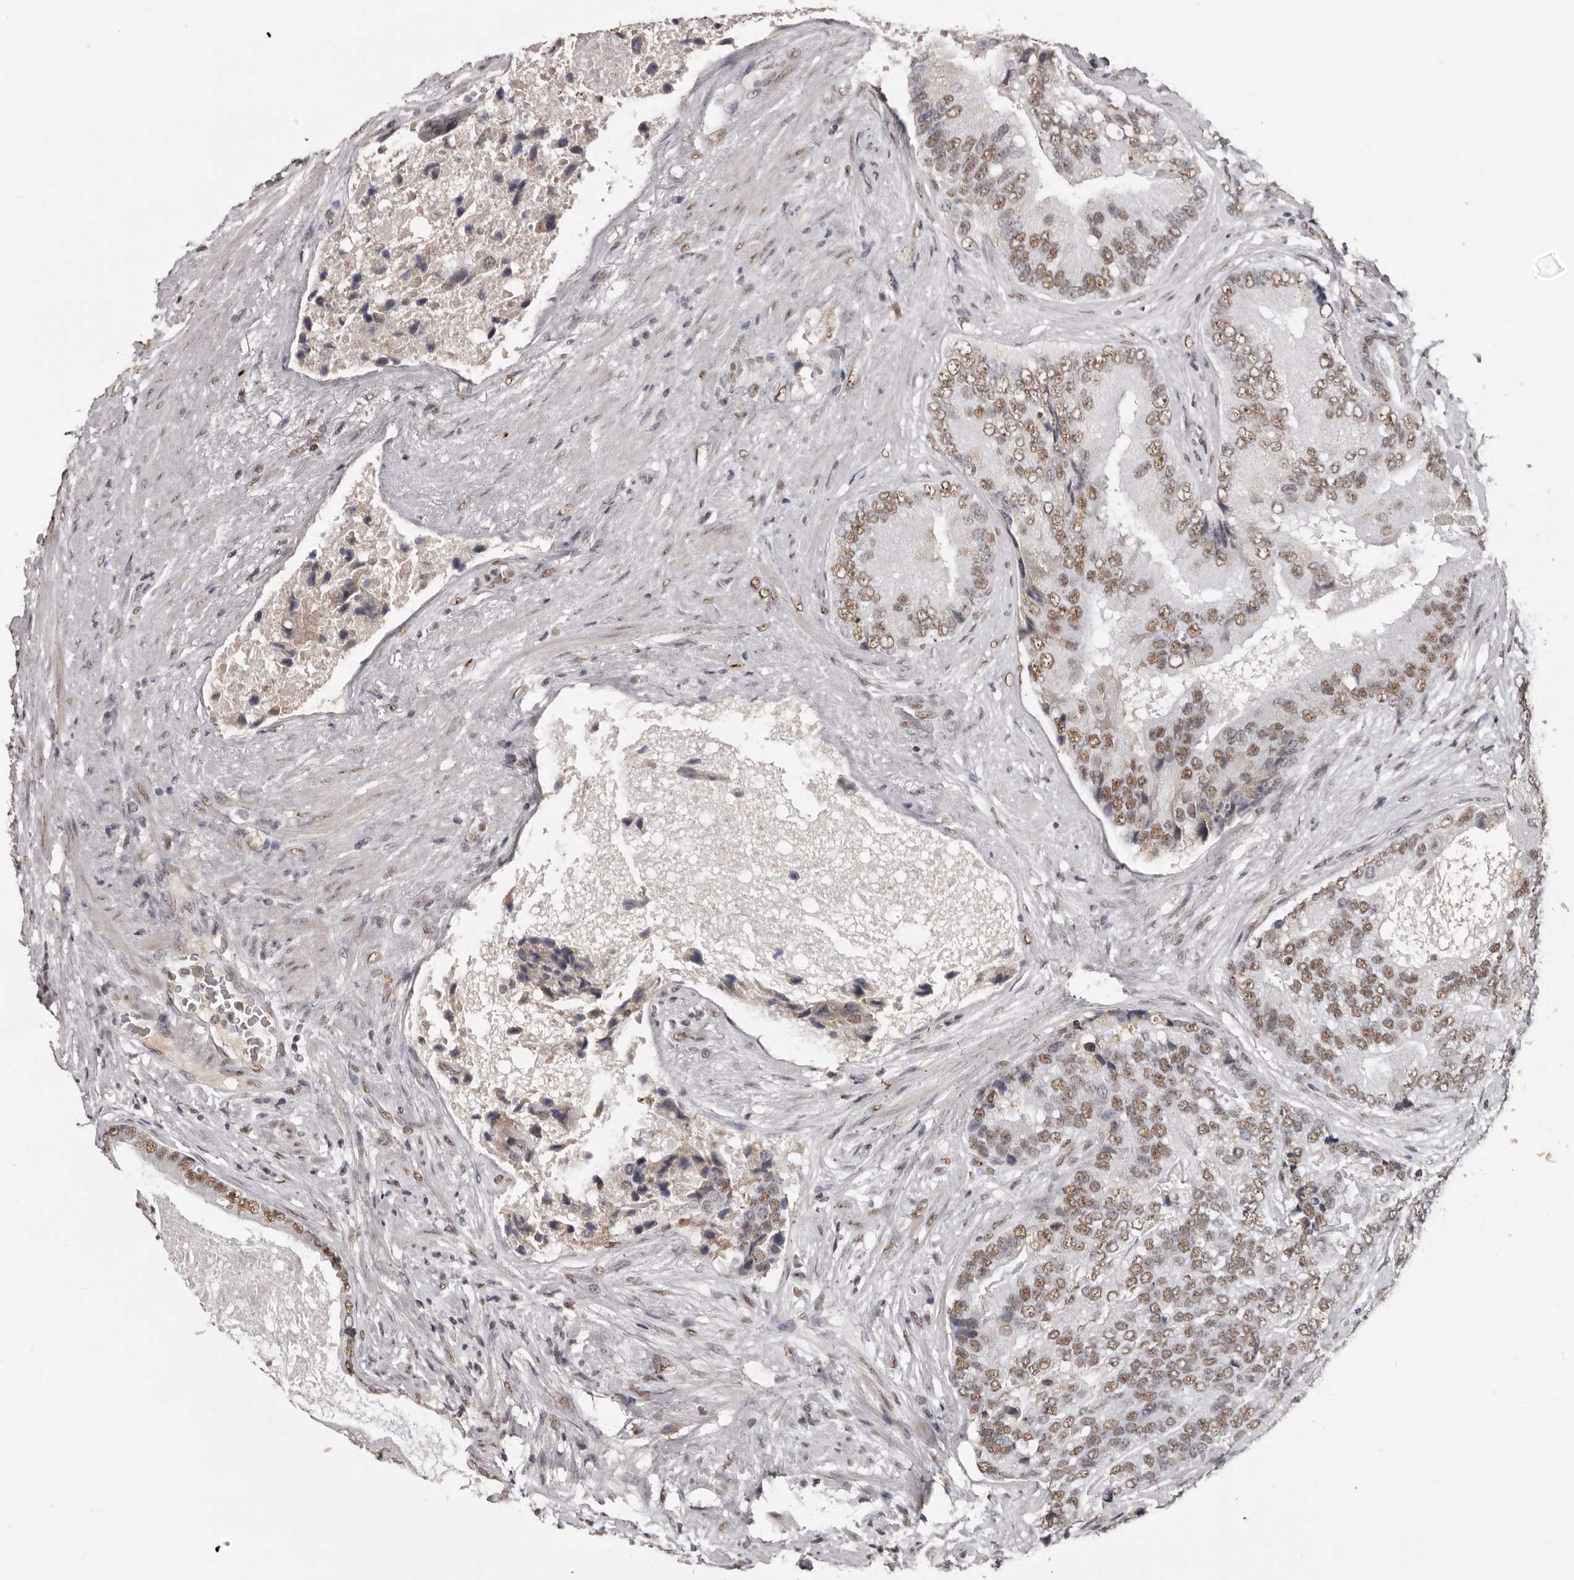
{"staining": {"intensity": "moderate", "quantity": ">75%", "location": "nuclear"}, "tissue": "prostate cancer", "cell_type": "Tumor cells", "image_type": "cancer", "snomed": [{"axis": "morphology", "description": "Adenocarcinoma, High grade"}, {"axis": "topography", "description": "Prostate"}], "caption": "Prostate cancer tissue demonstrates moderate nuclear positivity in approximately >75% of tumor cells, visualized by immunohistochemistry.", "gene": "SCAF4", "patient": {"sex": "male", "age": 70}}